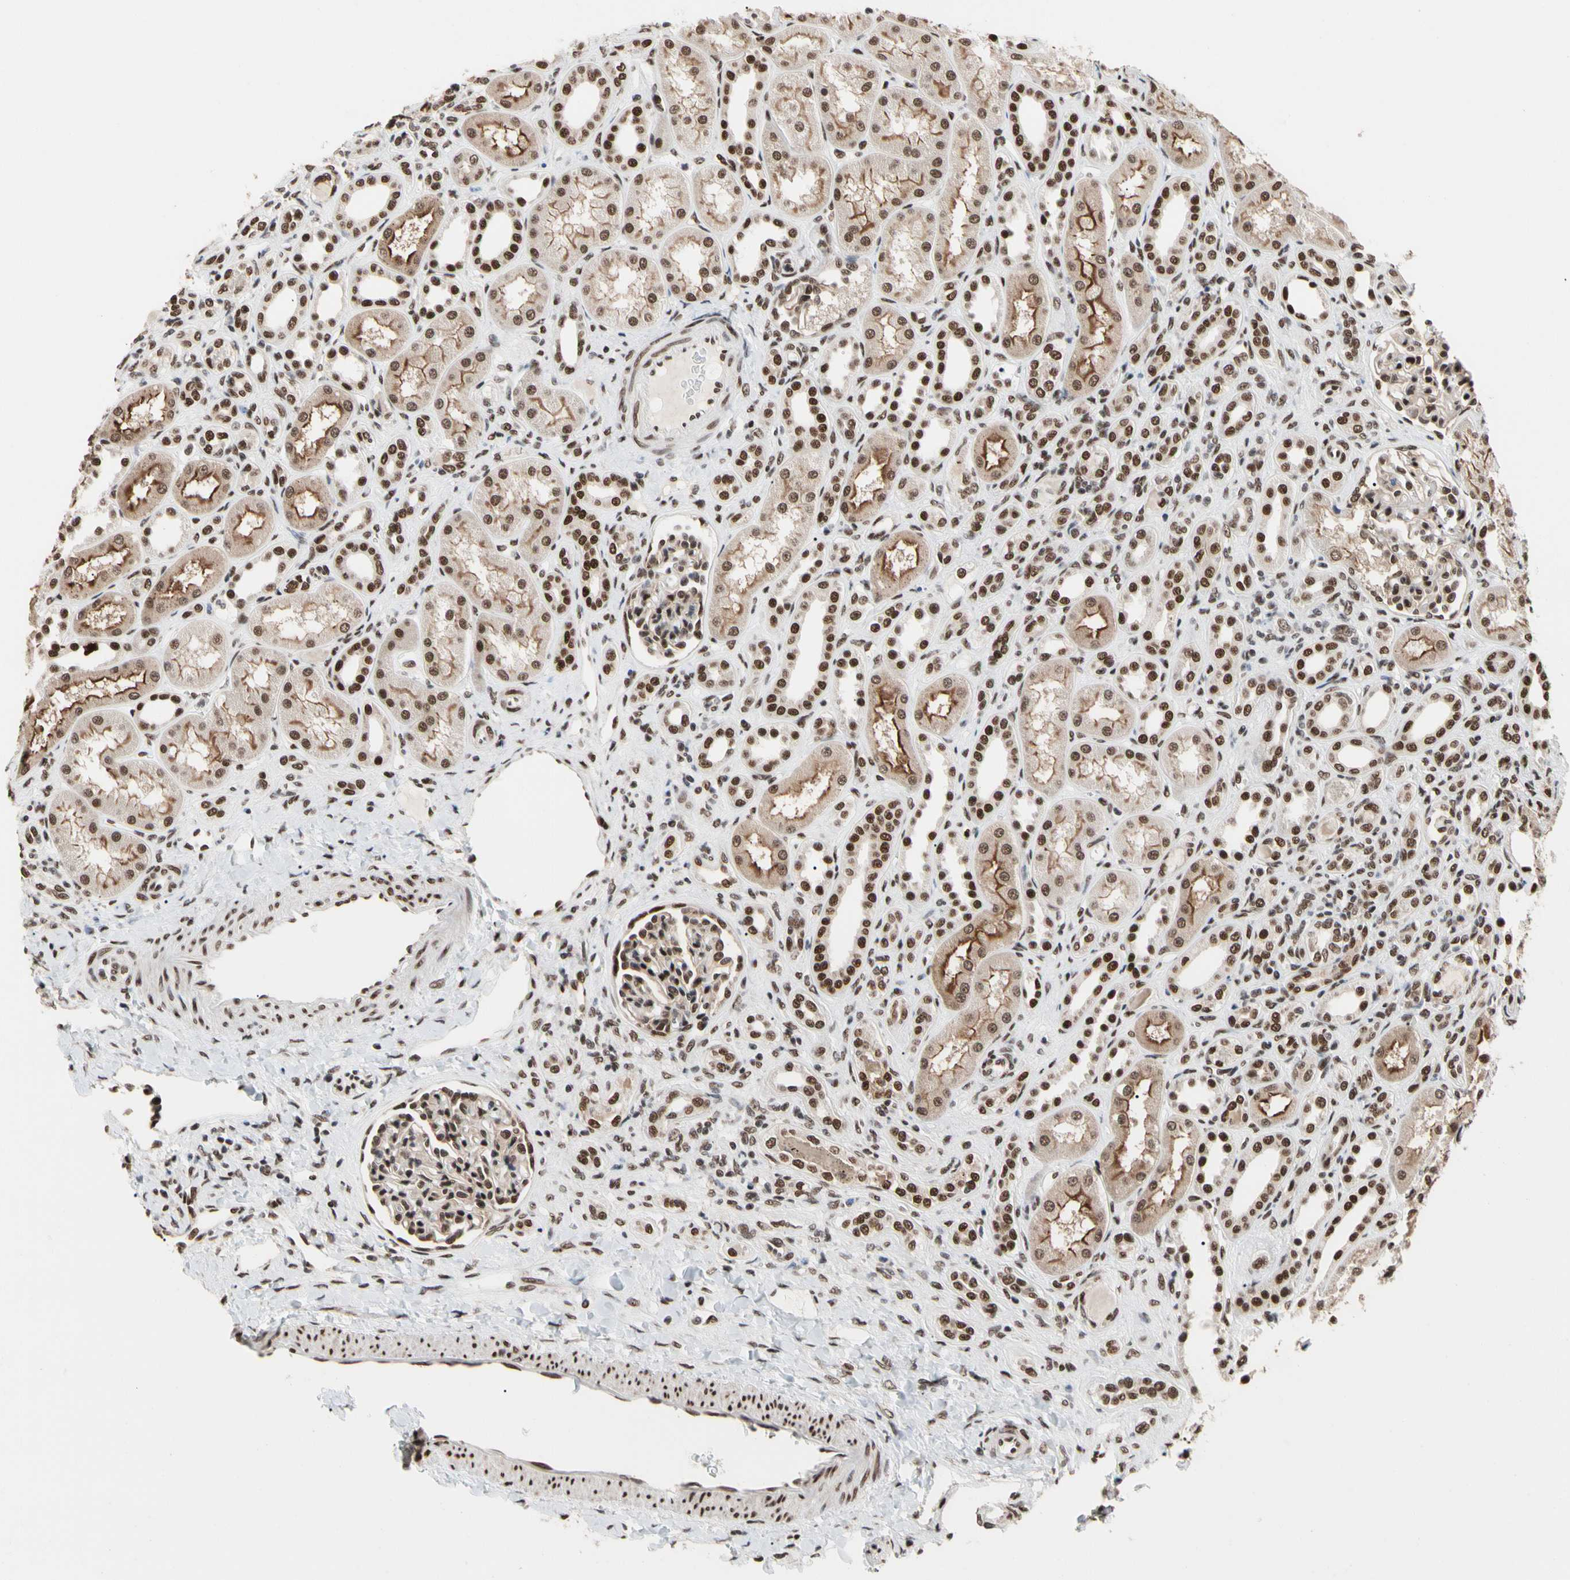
{"staining": {"intensity": "moderate", "quantity": ">75%", "location": "nuclear"}, "tissue": "kidney", "cell_type": "Cells in glomeruli", "image_type": "normal", "snomed": [{"axis": "morphology", "description": "Normal tissue, NOS"}, {"axis": "topography", "description": "Kidney"}], "caption": "Brown immunohistochemical staining in unremarkable kidney displays moderate nuclear expression in about >75% of cells in glomeruli. (DAB = brown stain, brightfield microscopy at high magnification).", "gene": "FAM98B", "patient": {"sex": "male", "age": 7}}